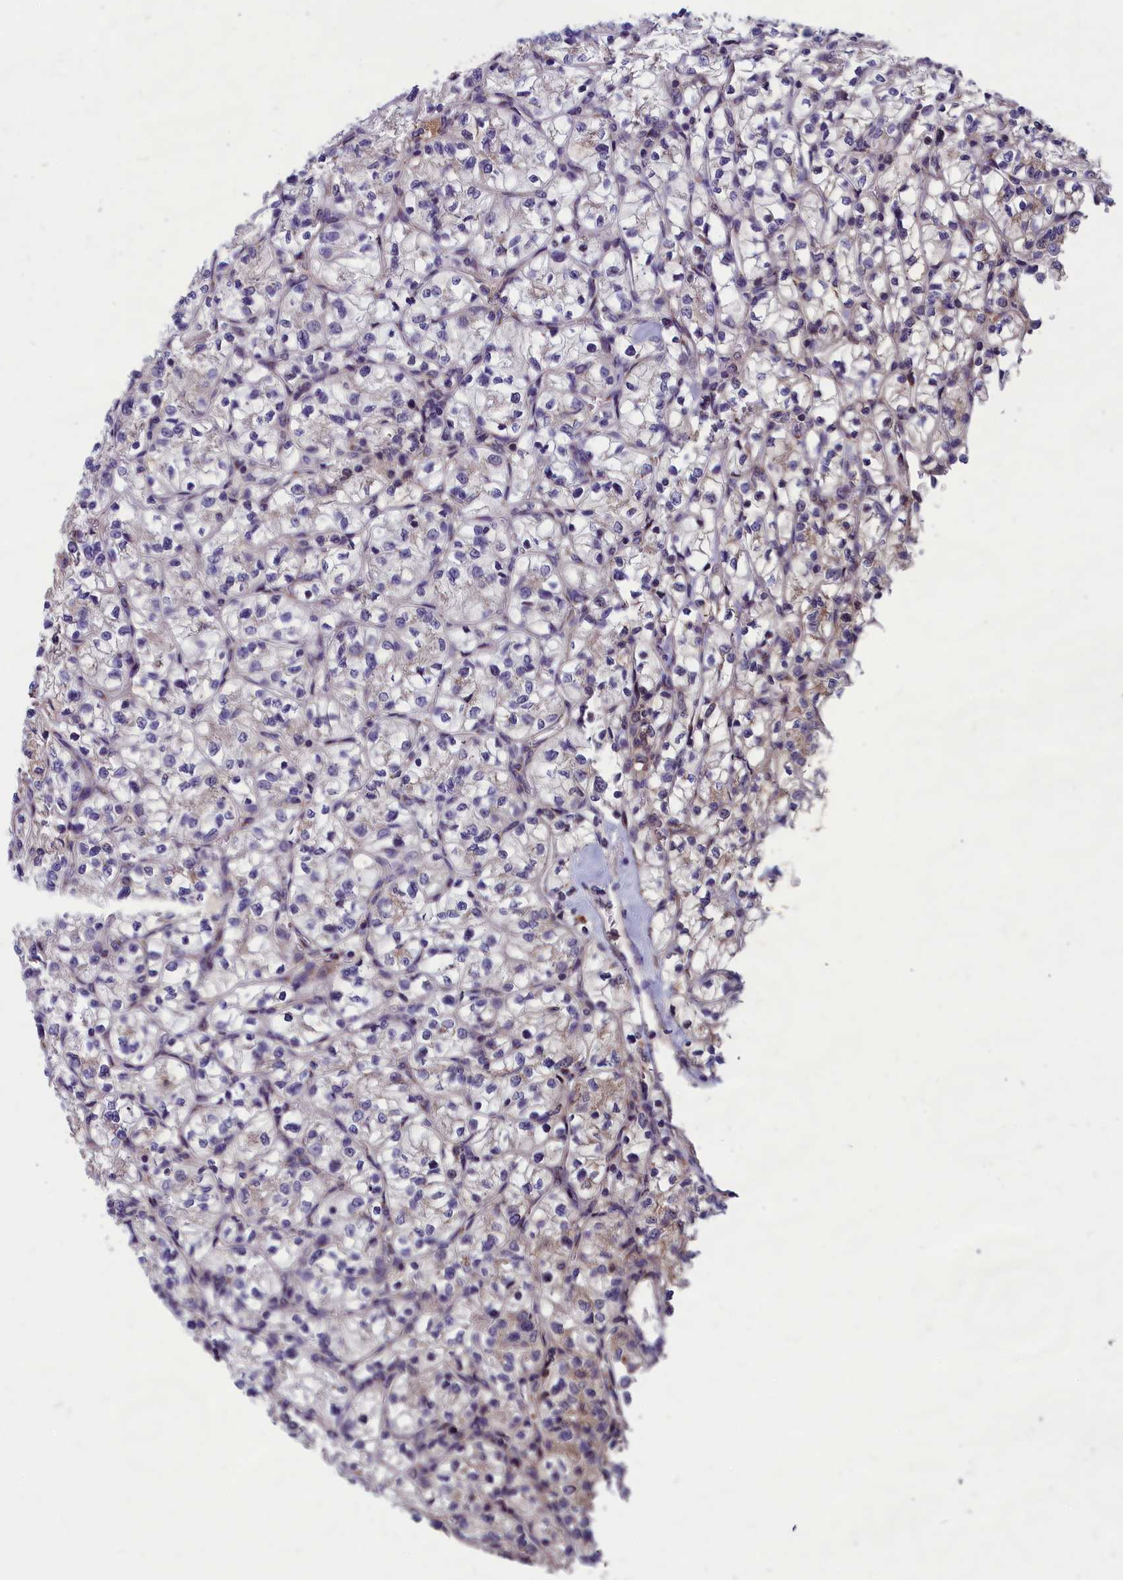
{"staining": {"intensity": "negative", "quantity": "none", "location": "none"}, "tissue": "renal cancer", "cell_type": "Tumor cells", "image_type": "cancer", "snomed": [{"axis": "morphology", "description": "Adenocarcinoma, NOS"}, {"axis": "topography", "description": "Kidney"}], "caption": "Immunohistochemical staining of renal cancer displays no significant positivity in tumor cells.", "gene": "ABCC8", "patient": {"sex": "female", "age": 64}}